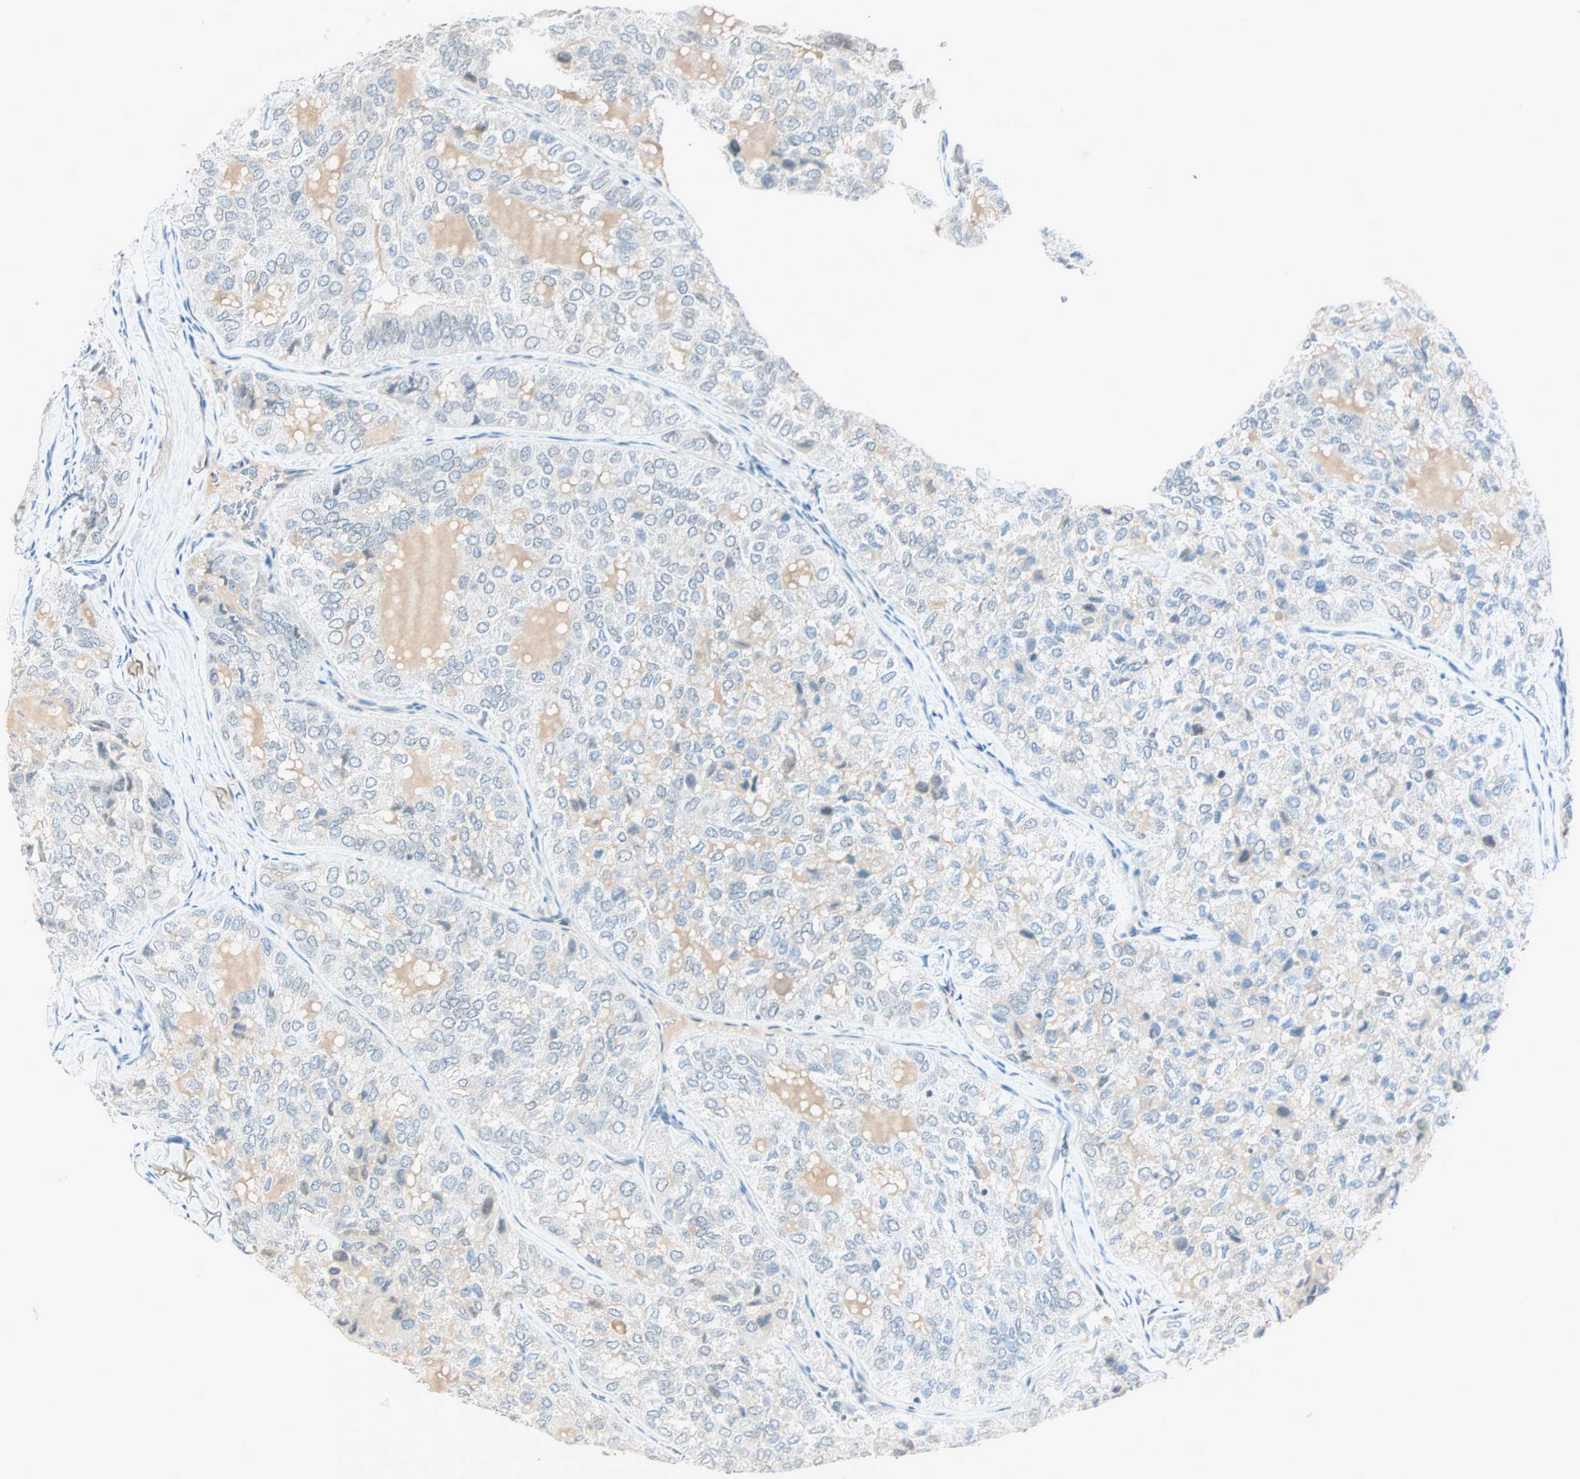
{"staining": {"intensity": "negative", "quantity": "none", "location": "none"}, "tissue": "thyroid cancer", "cell_type": "Tumor cells", "image_type": "cancer", "snomed": [{"axis": "morphology", "description": "Follicular adenoma carcinoma, NOS"}, {"axis": "topography", "description": "Thyroid gland"}], "caption": "Protein analysis of follicular adenoma carcinoma (thyroid) exhibits no significant positivity in tumor cells.", "gene": "BCAN", "patient": {"sex": "male", "age": 75}}